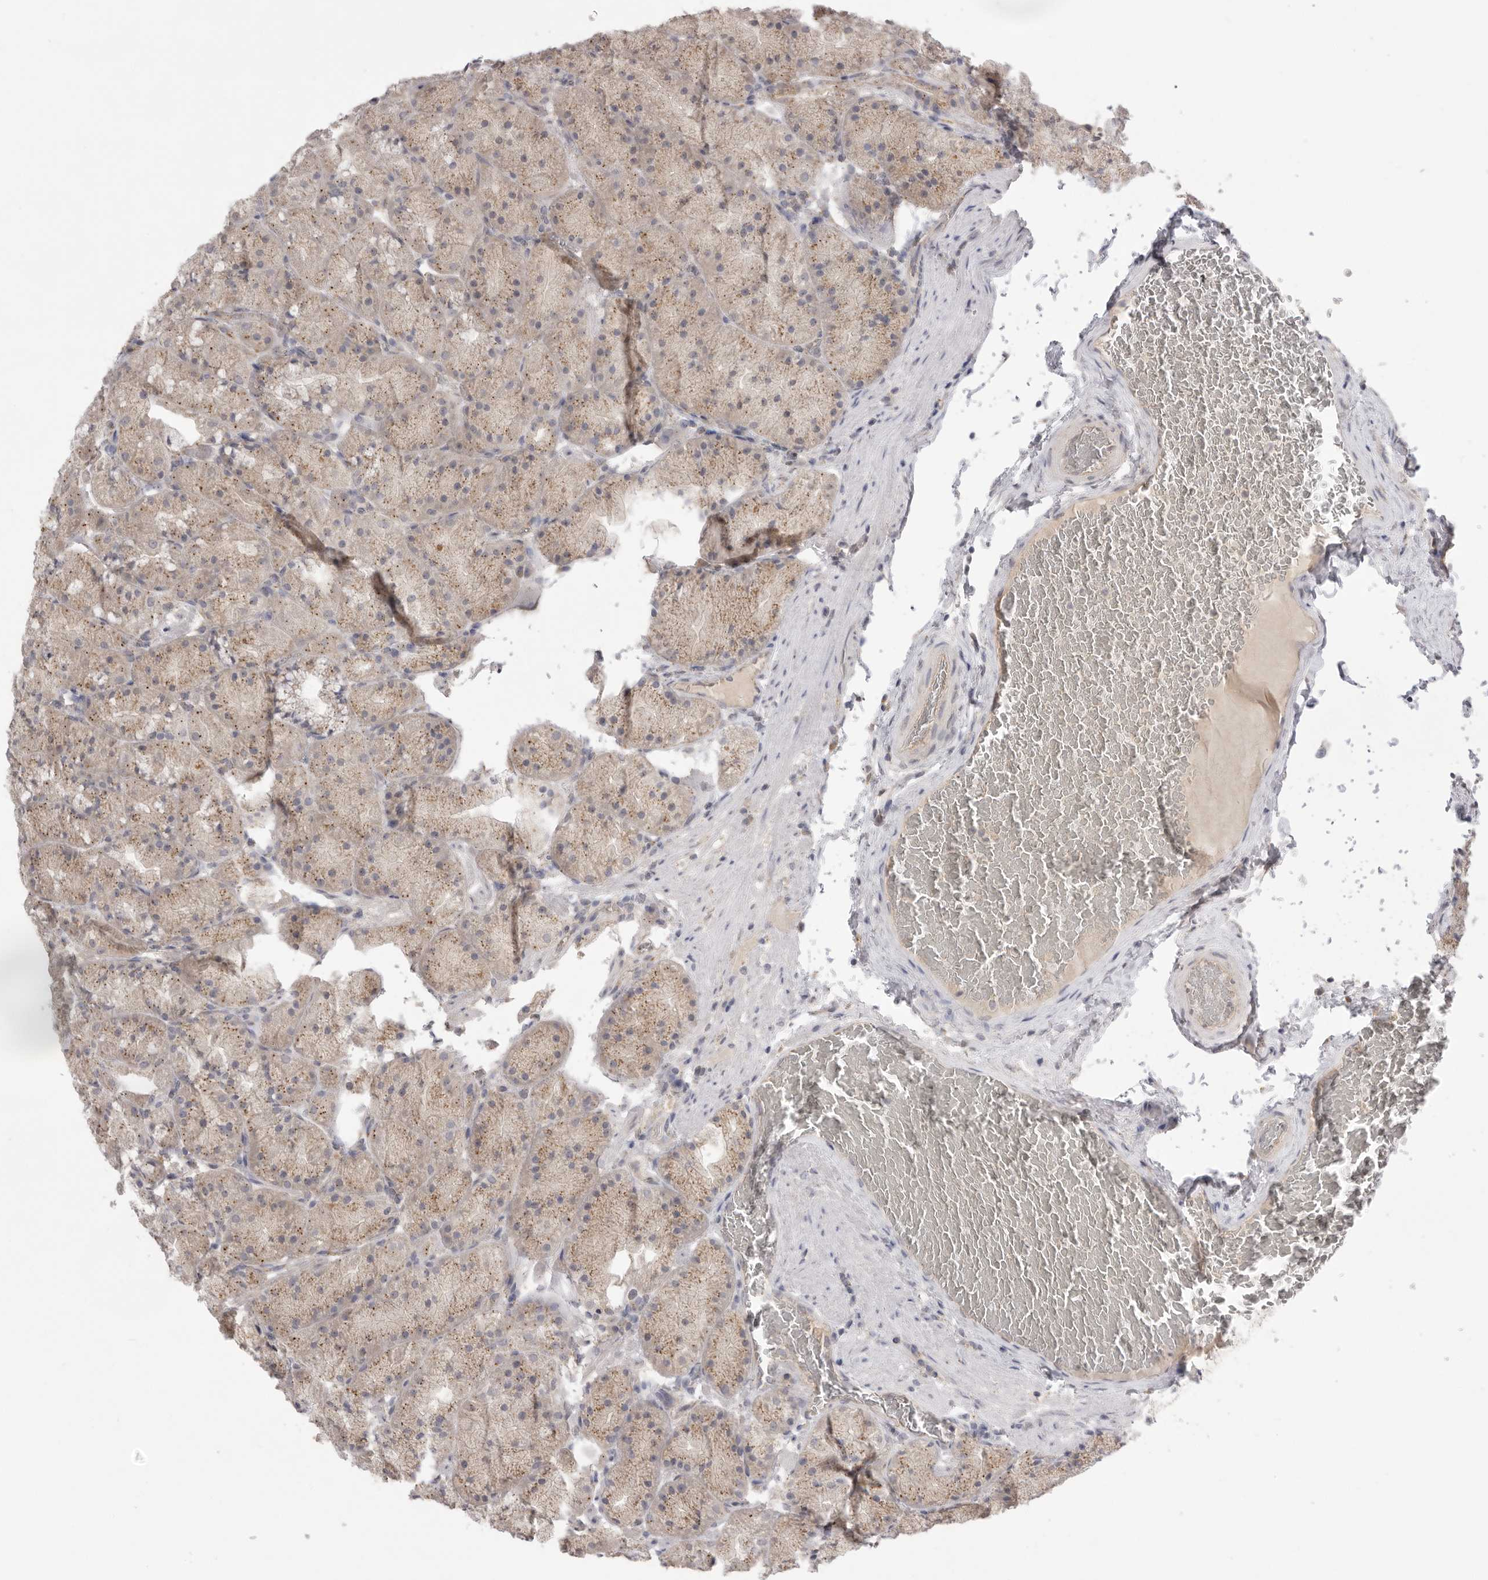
{"staining": {"intensity": "weak", "quantity": "25%-75%", "location": "cytoplasmic/membranous"}, "tissue": "stomach", "cell_type": "Glandular cells", "image_type": "normal", "snomed": [{"axis": "morphology", "description": "Normal tissue, NOS"}, {"axis": "topography", "description": "Stomach, upper"}, {"axis": "topography", "description": "Stomach"}], "caption": "The histopathology image displays a brown stain indicating the presence of a protein in the cytoplasmic/membranous of glandular cells in stomach. (DAB = brown stain, brightfield microscopy at high magnification).", "gene": "TLR3", "patient": {"sex": "male", "age": 48}}